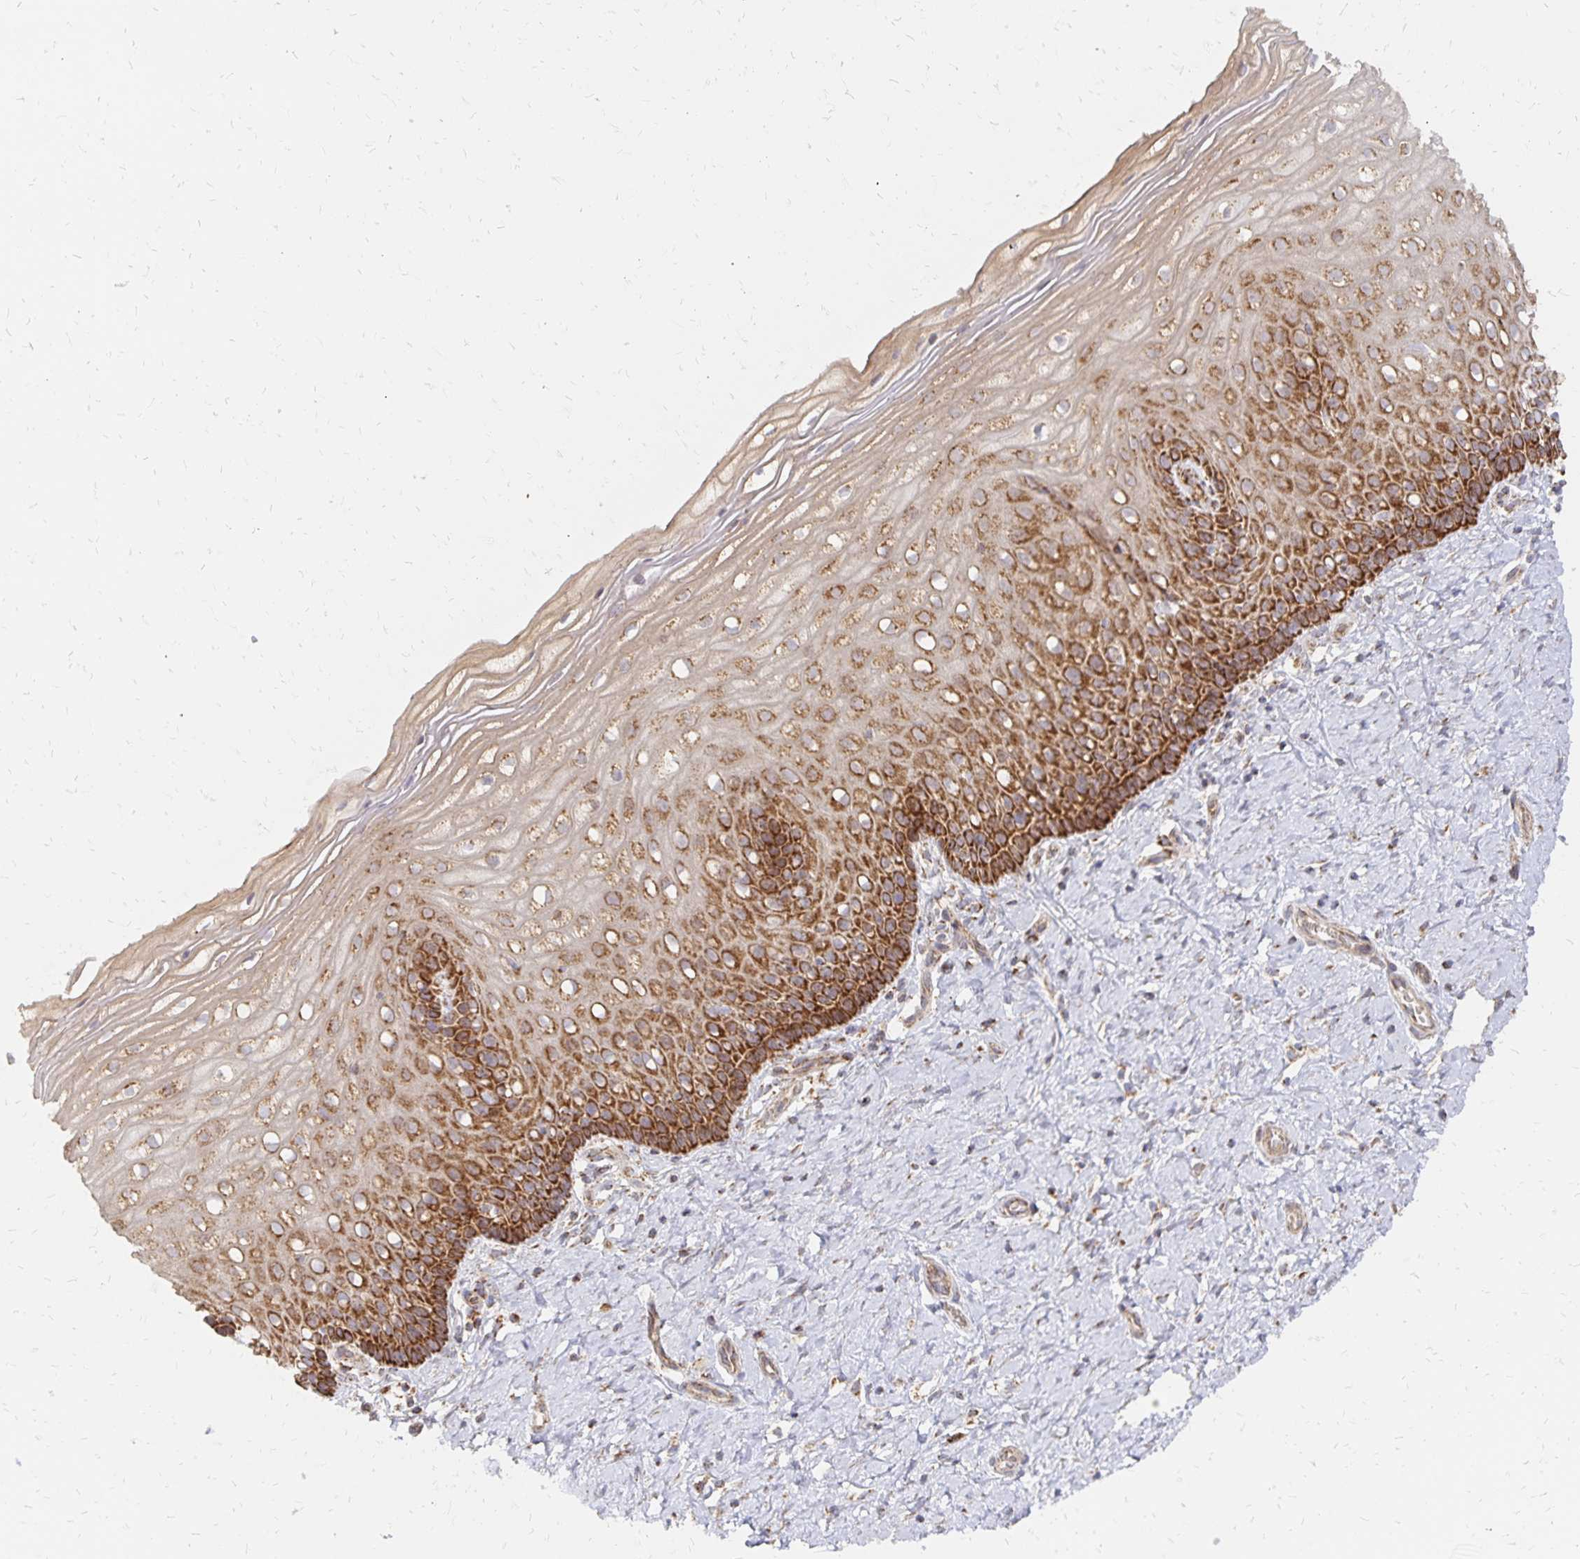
{"staining": {"intensity": "moderate", "quantity": ">75%", "location": "cytoplasmic/membranous"}, "tissue": "cervix", "cell_type": "Glandular cells", "image_type": "normal", "snomed": [{"axis": "morphology", "description": "Normal tissue, NOS"}, {"axis": "topography", "description": "Cervix"}], "caption": "Cervix stained with immunohistochemistry (IHC) shows moderate cytoplasmic/membranous staining in about >75% of glandular cells. The staining is performed using DAB (3,3'-diaminobenzidine) brown chromogen to label protein expression. The nuclei are counter-stained blue using hematoxylin.", "gene": "STOML2", "patient": {"sex": "female", "age": 37}}